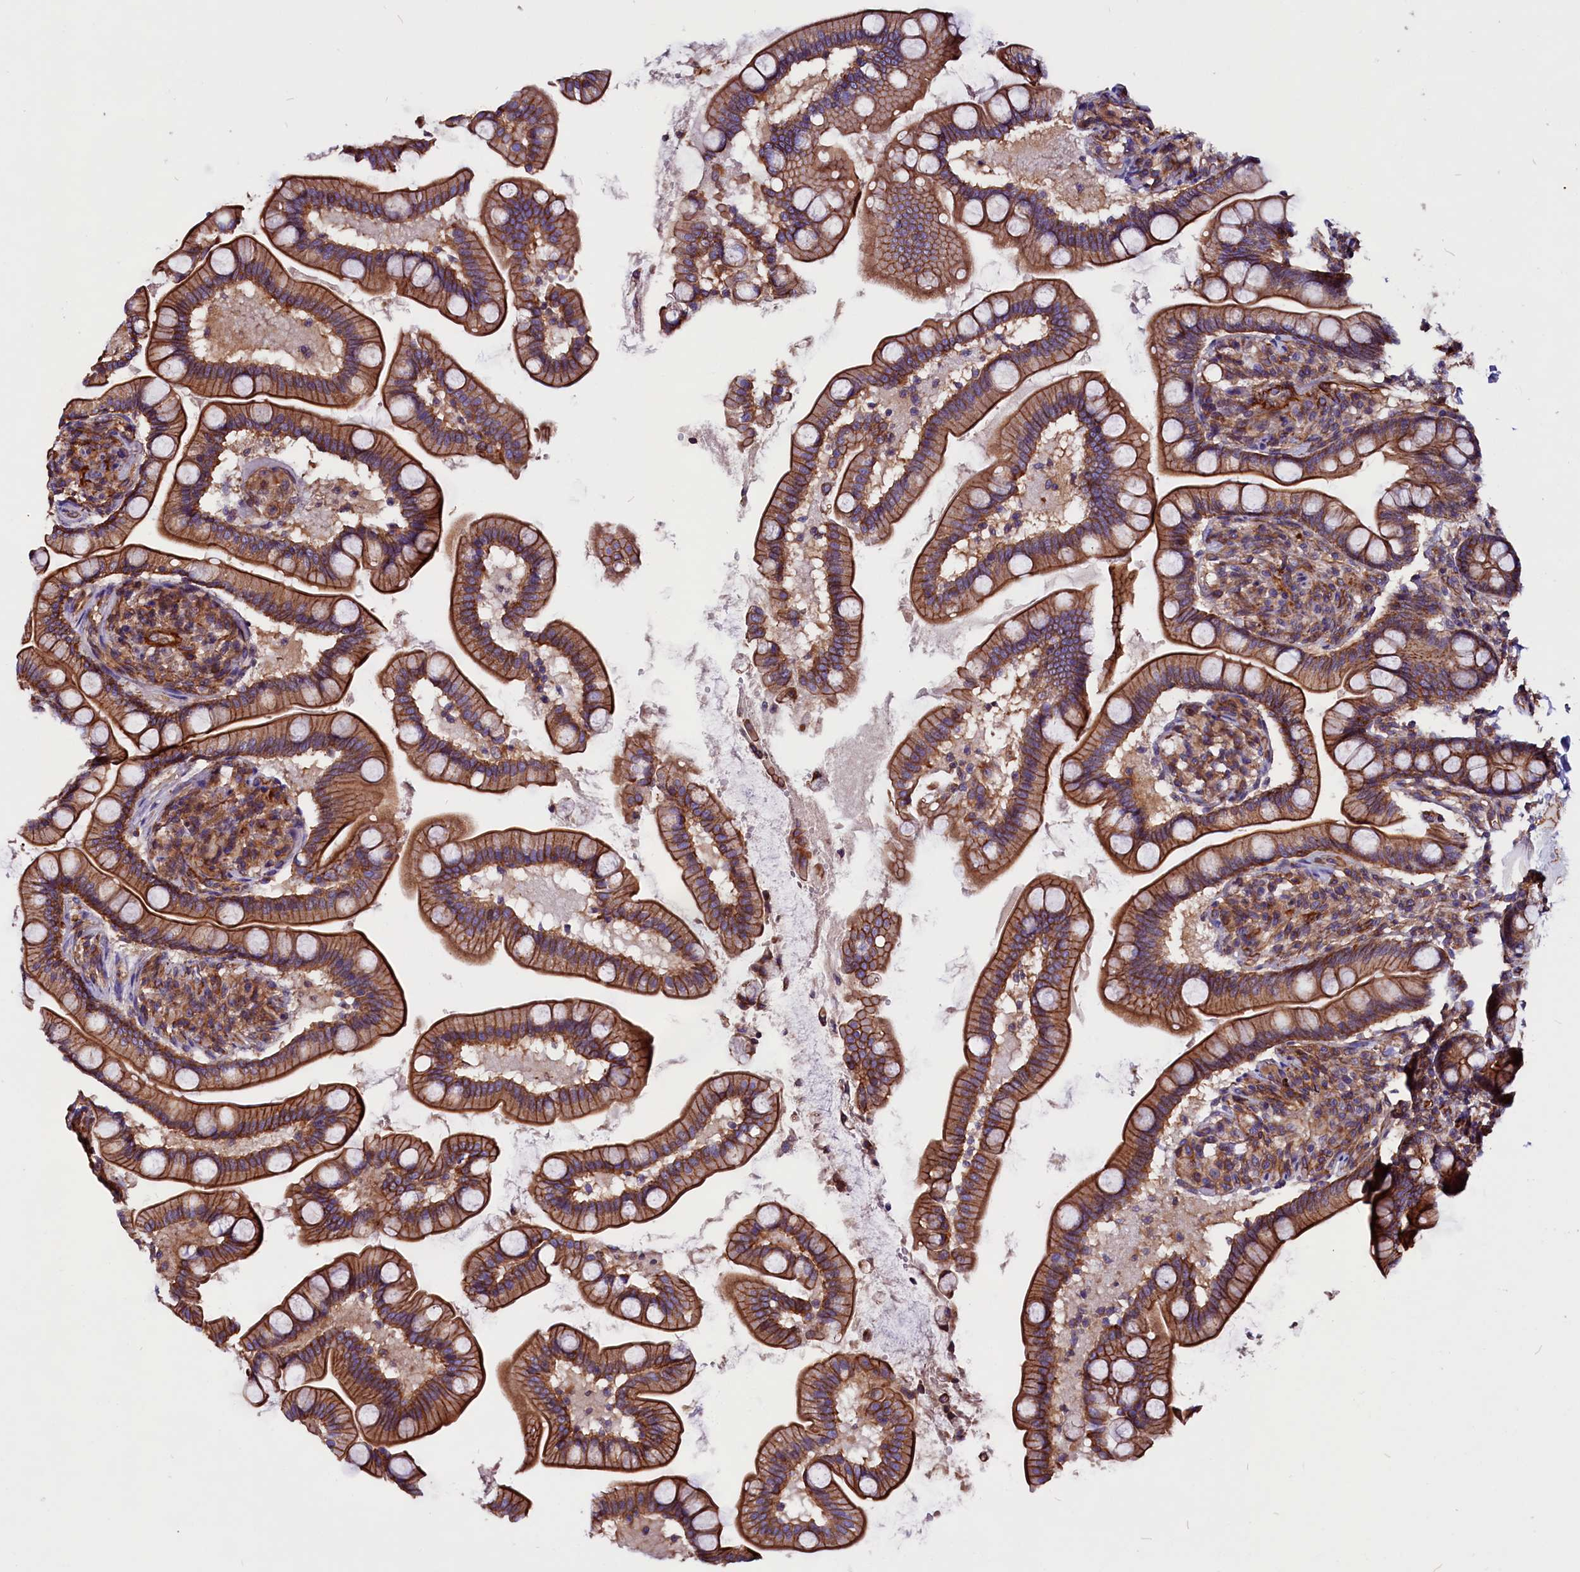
{"staining": {"intensity": "strong", "quantity": ">75%", "location": "cytoplasmic/membranous"}, "tissue": "small intestine", "cell_type": "Glandular cells", "image_type": "normal", "snomed": [{"axis": "morphology", "description": "Normal tissue, NOS"}, {"axis": "topography", "description": "Small intestine"}], "caption": "Unremarkable small intestine was stained to show a protein in brown. There is high levels of strong cytoplasmic/membranous staining in approximately >75% of glandular cells. (DAB IHC, brown staining for protein, blue staining for nuclei).", "gene": "ZNF749", "patient": {"sex": "female", "age": 64}}